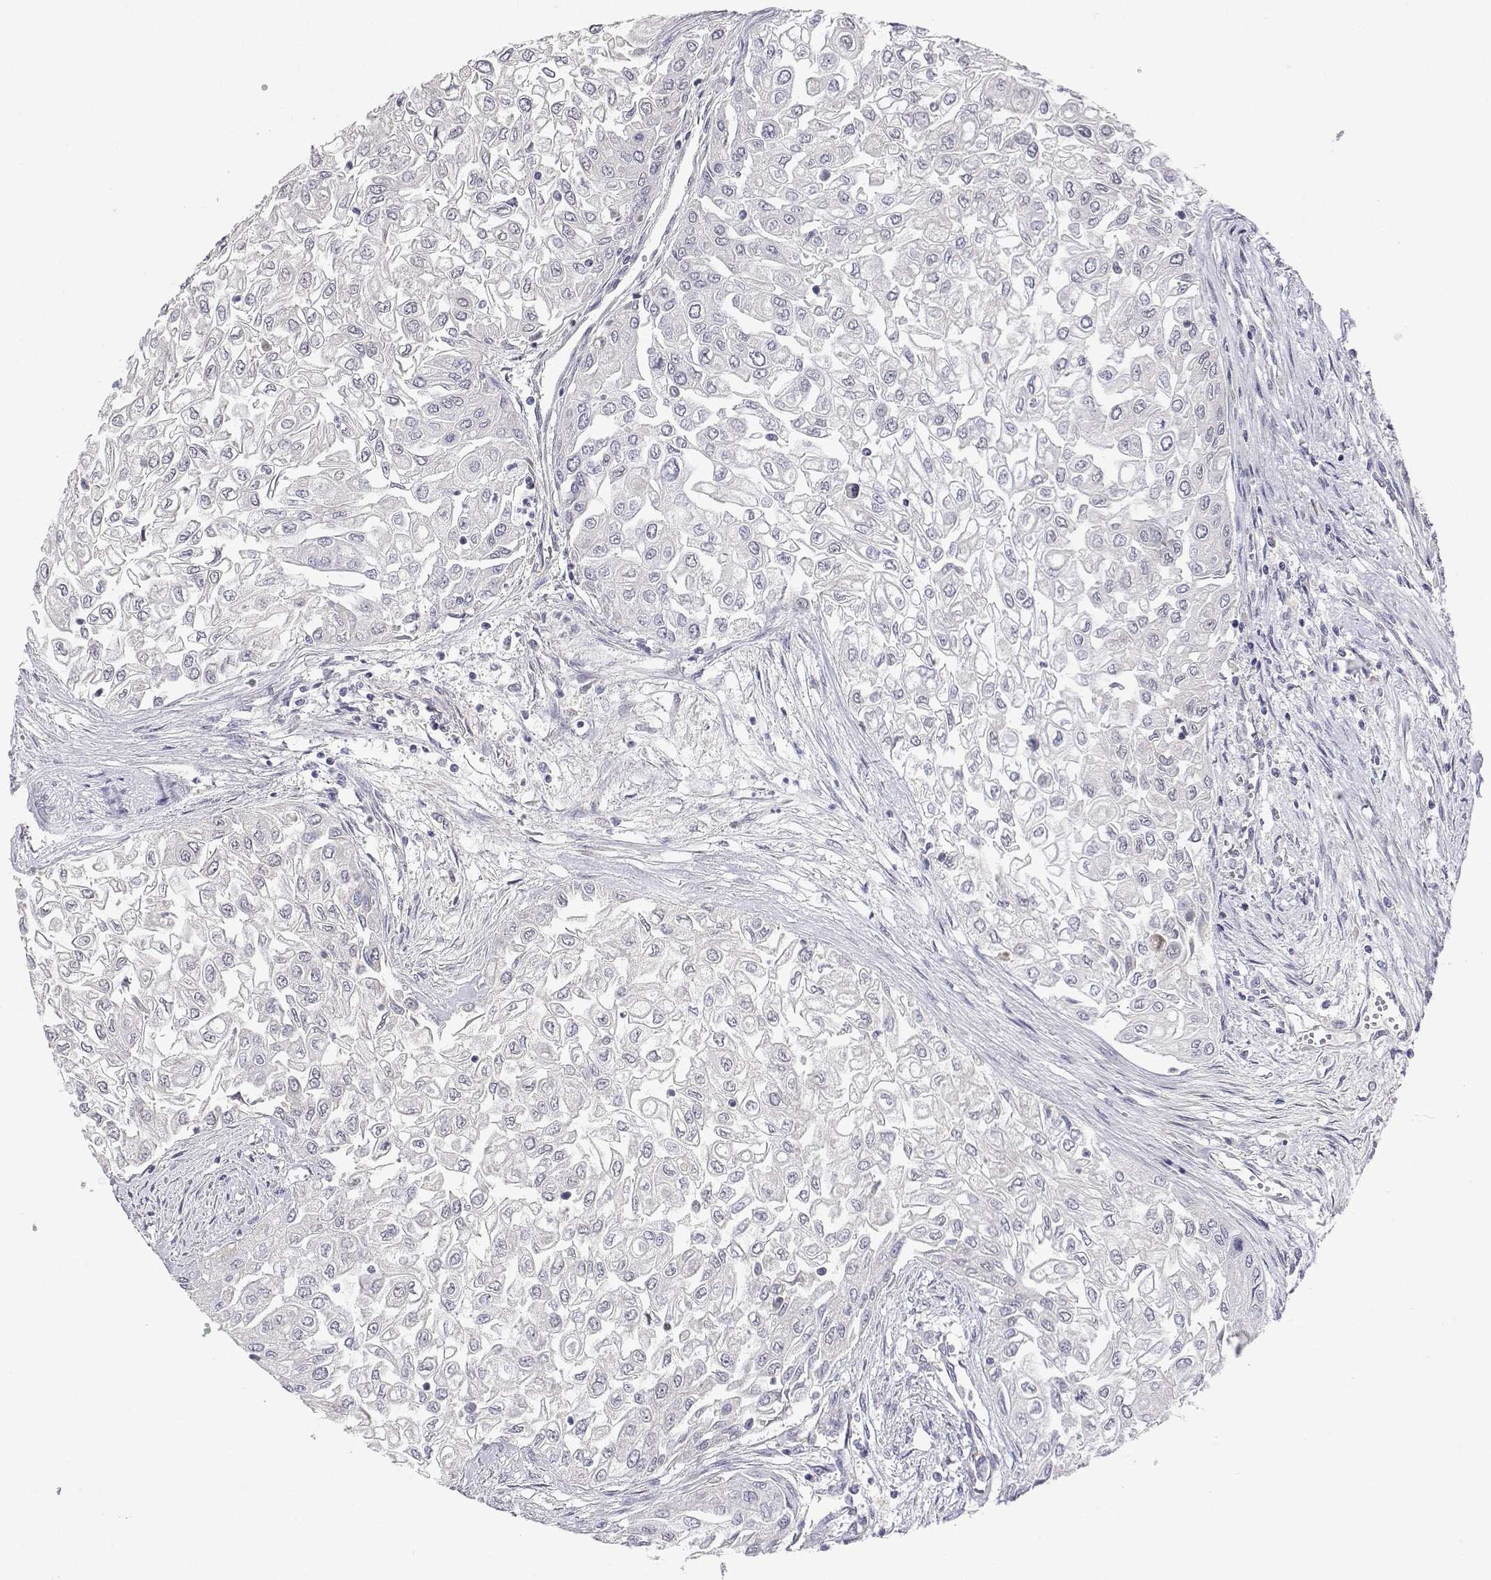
{"staining": {"intensity": "negative", "quantity": "none", "location": "none"}, "tissue": "urothelial cancer", "cell_type": "Tumor cells", "image_type": "cancer", "snomed": [{"axis": "morphology", "description": "Urothelial carcinoma, High grade"}, {"axis": "topography", "description": "Urinary bladder"}], "caption": "This is an immunohistochemistry micrograph of human urothelial carcinoma (high-grade). There is no expression in tumor cells.", "gene": "MRPL3", "patient": {"sex": "male", "age": 62}}